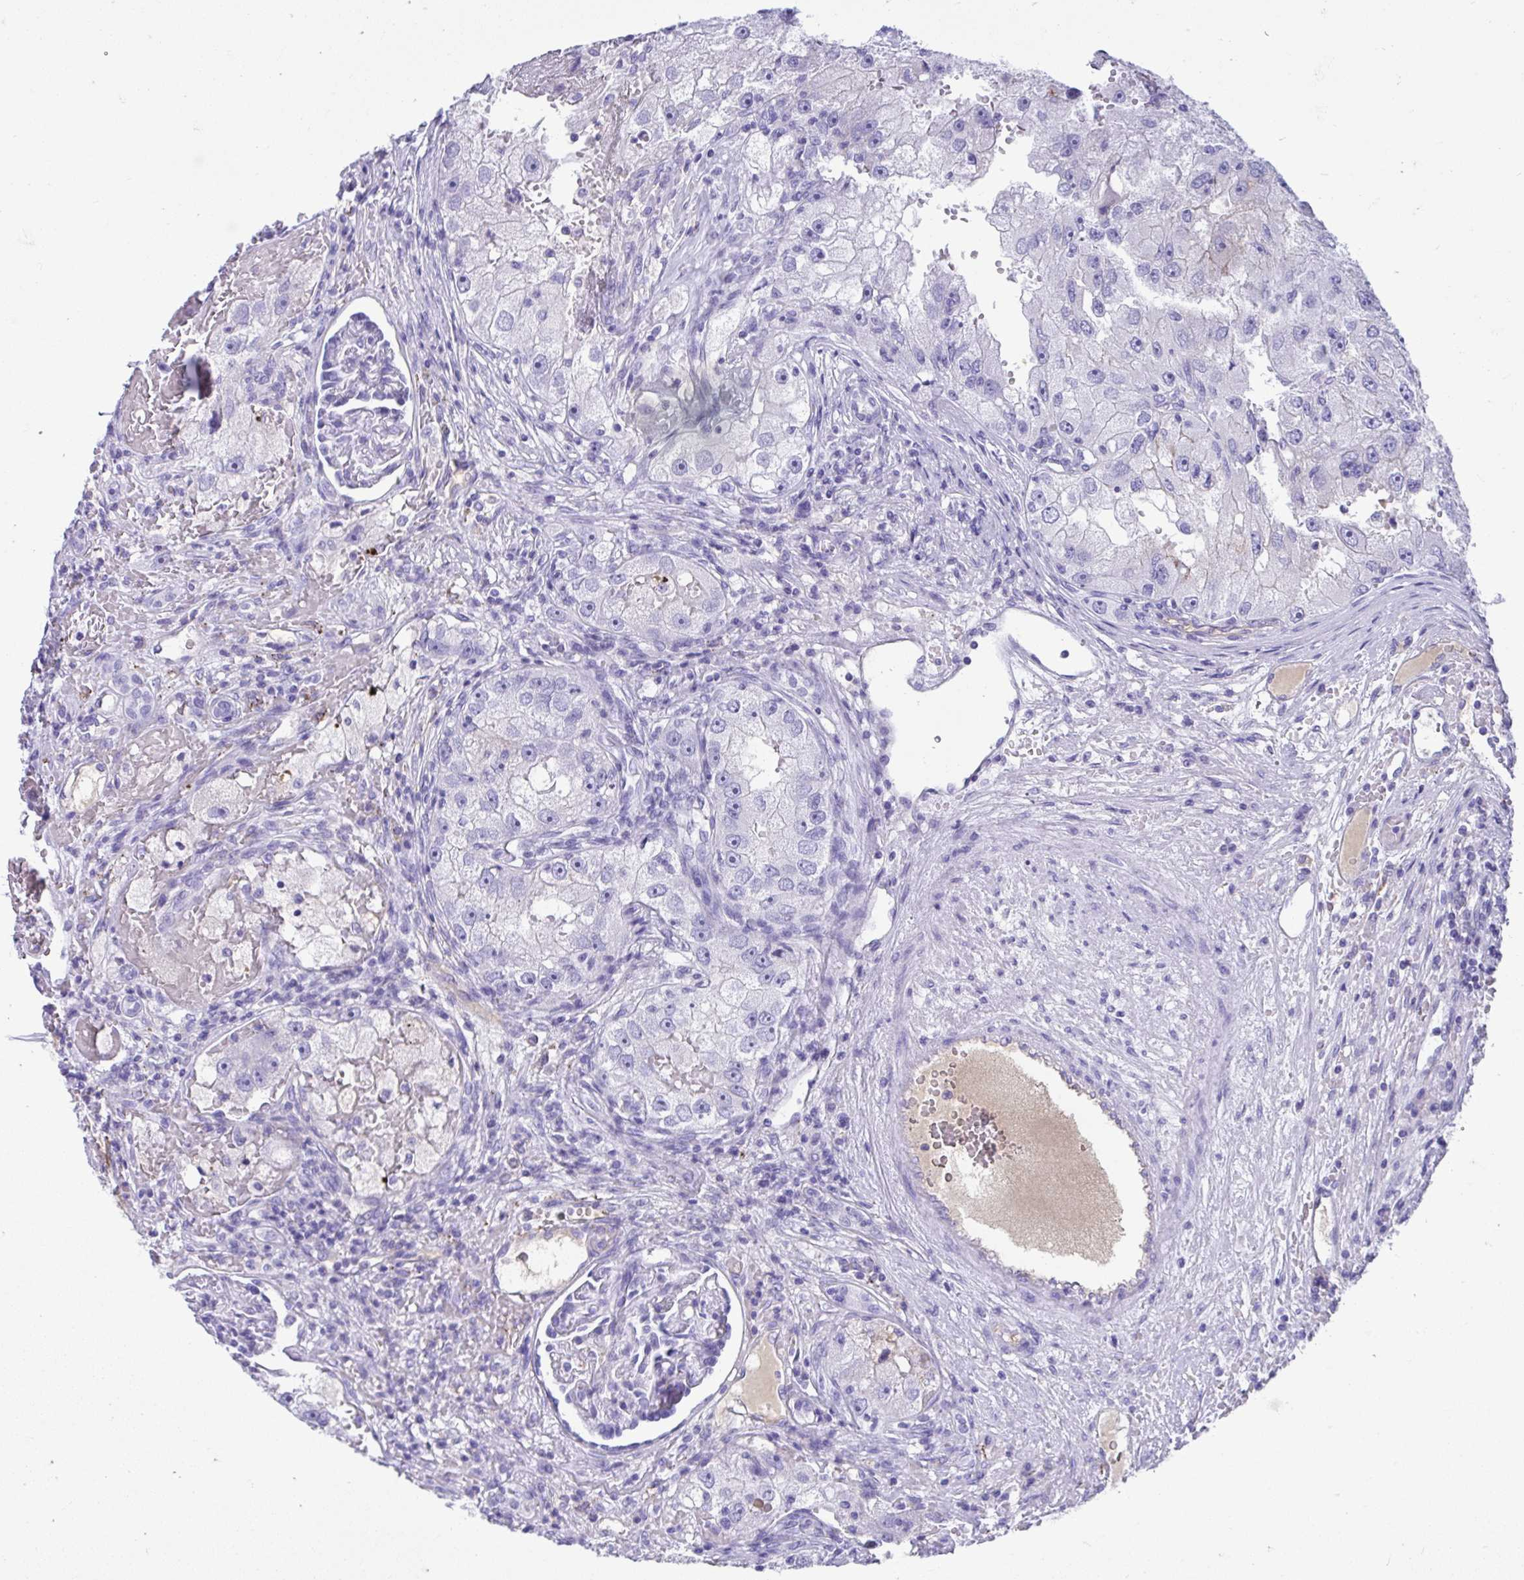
{"staining": {"intensity": "negative", "quantity": "none", "location": "none"}, "tissue": "renal cancer", "cell_type": "Tumor cells", "image_type": "cancer", "snomed": [{"axis": "morphology", "description": "Adenocarcinoma, NOS"}, {"axis": "topography", "description": "Kidney"}], "caption": "Immunohistochemistry micrograph of human renal cancer stained for a protein (brown), which shows no positivity in tumor cells.", "gene": "SMIM9", "patient": {"sex": "male", "age": 63}}